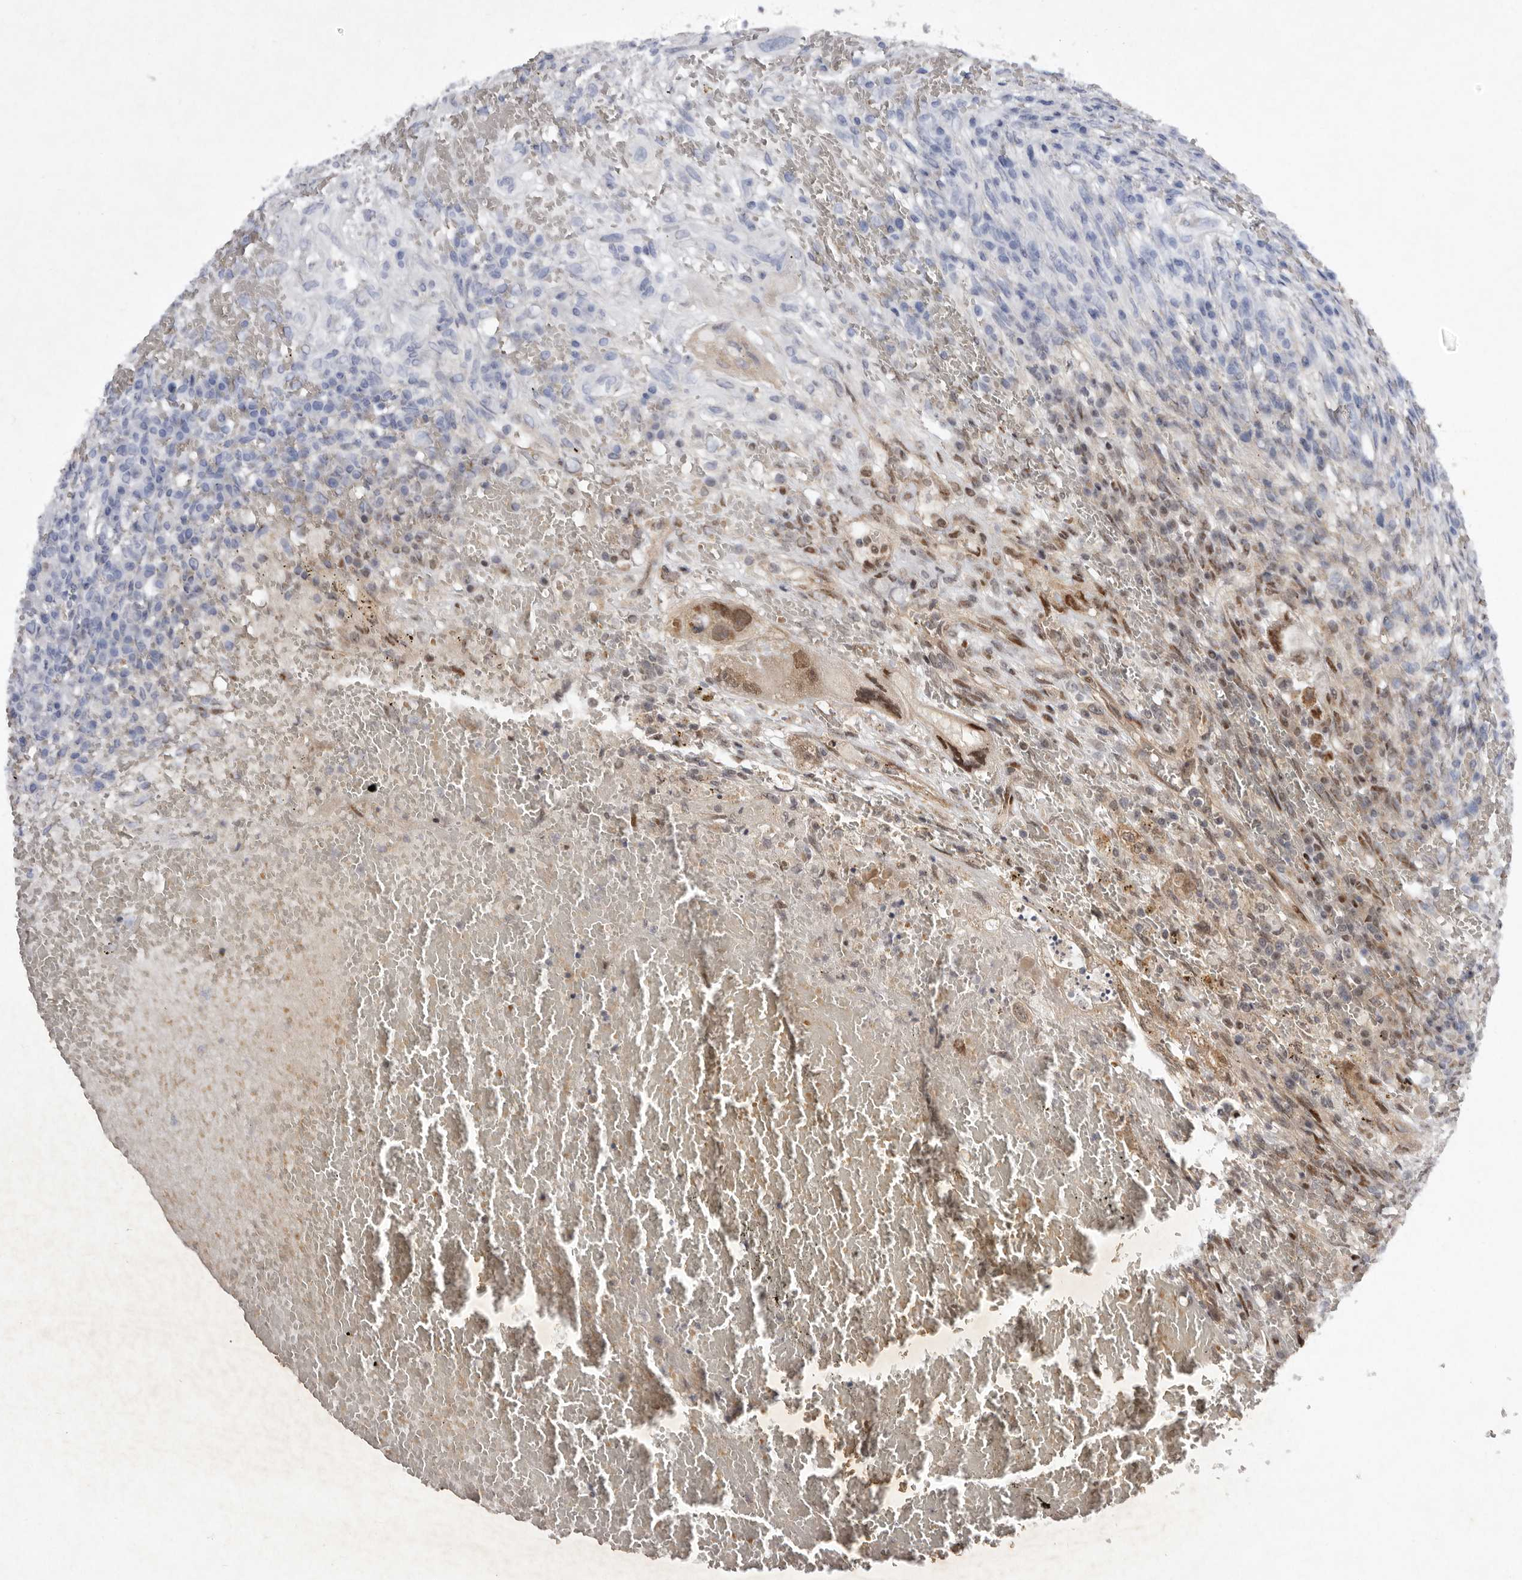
{"staining": {"intensity": "moderate", "quantity": "<25%", "location": "cytoplasmic/membranous"}, "tissue": "testis cancer", "cell_type": "Tumor cells", "image_type": "cancer", "snomed": [{"axis": "morphology", "description": "Carcinoma, Embryonal, NOS"}, {"axis": "topography", "description": "Testis"}], "caption": "IHC (DAB) staining of human embryonal carcinoma (testis) exhibits moderate cytoplasmic/membranous protein staining in about <25% of tumor cells.", "gene": "ABL1", "patient": {"sex": "male", "age": 26}}